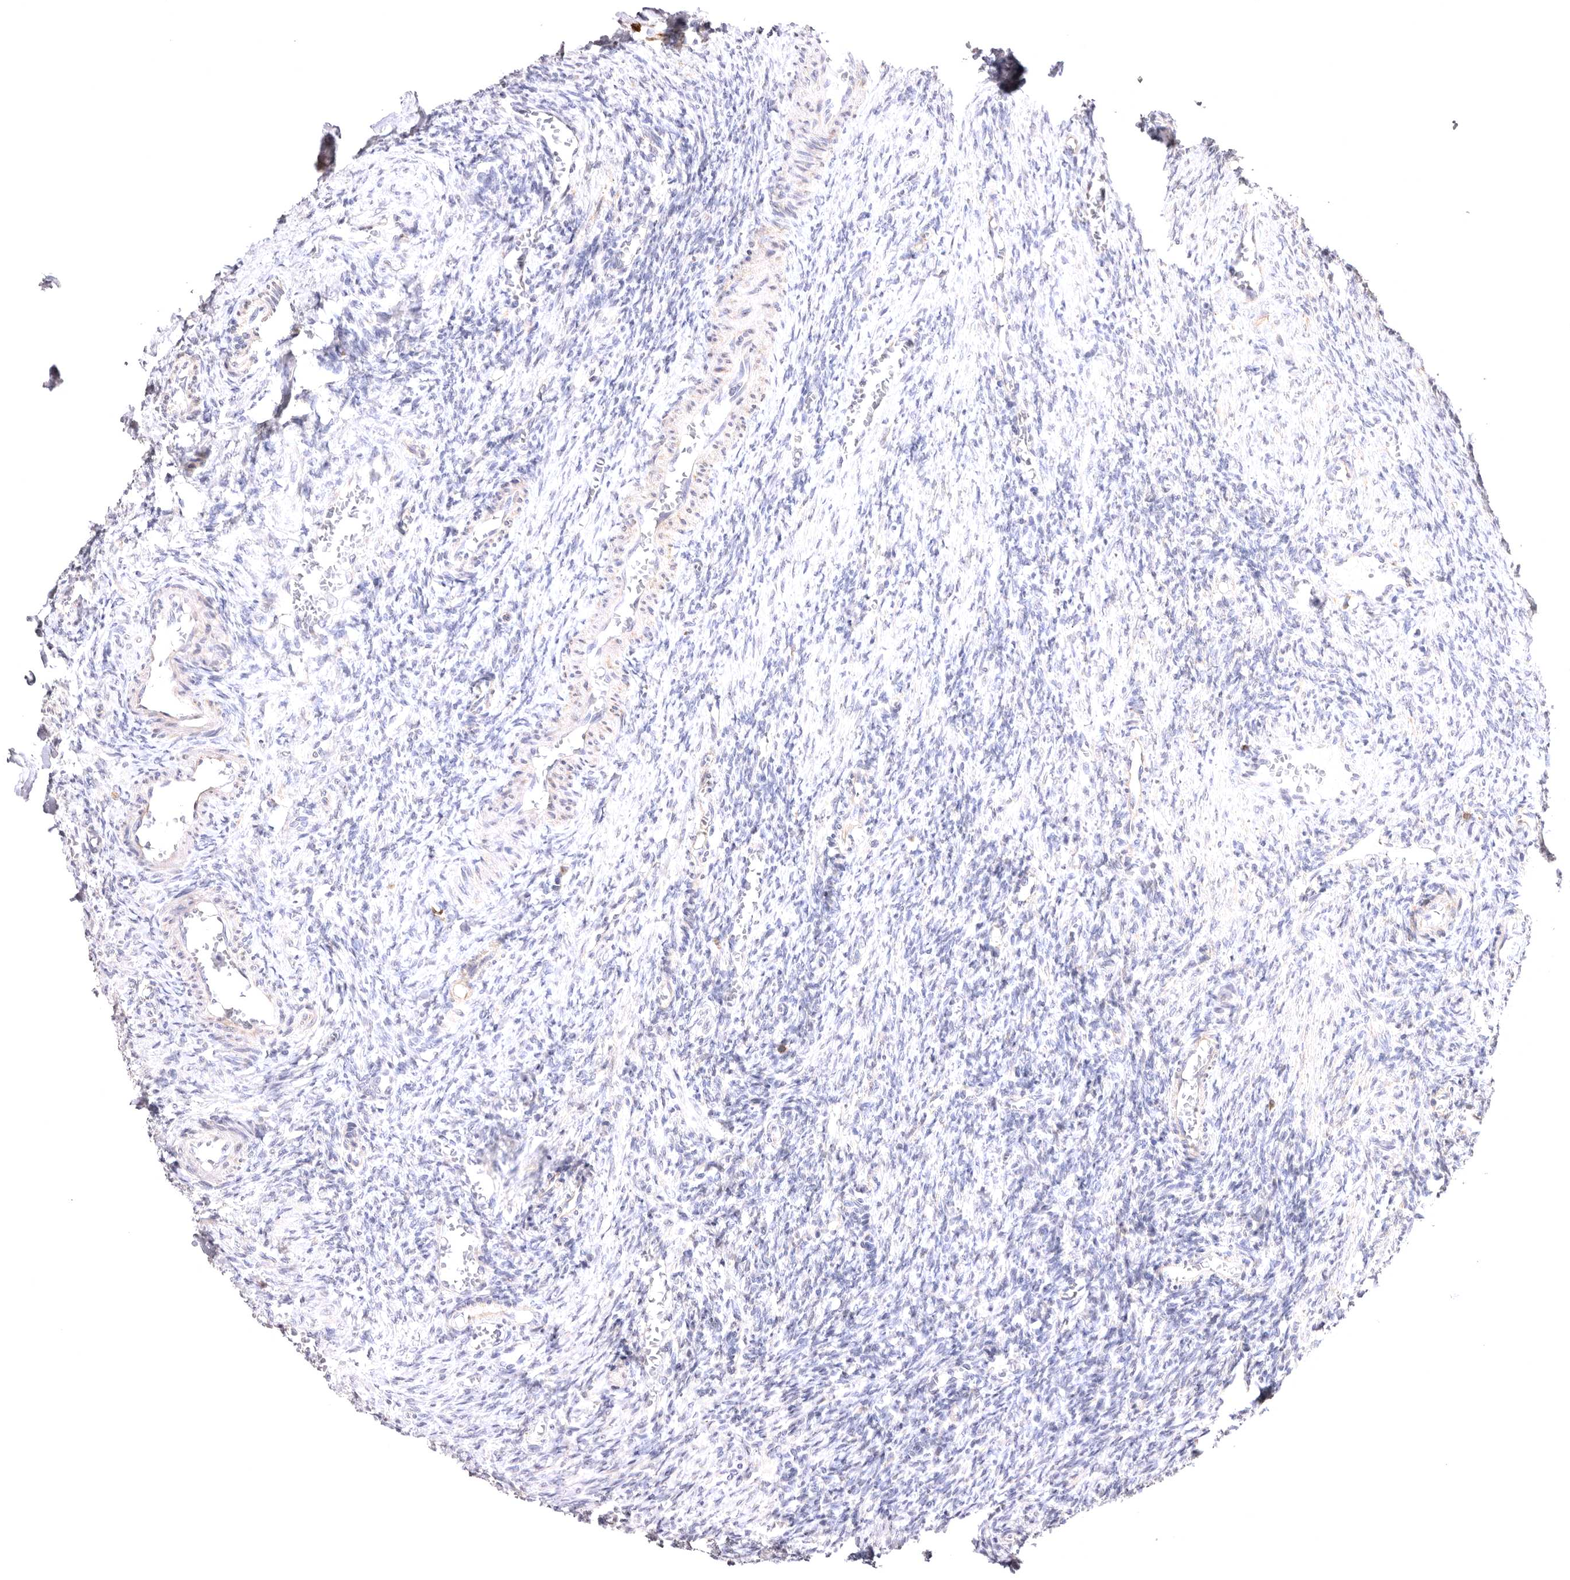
{"staining": {"intensity": "negative", "quantity": "none", "location": "none"}, "tissue": "ovary", "cell_type": "Ovarian stroma cells", "image_type": "normal", "snomed": [{"axis": "morphology", "description": "Normal tissue, NOS"}, {"axis": "topography", "description": "Ovary"}], "caption": "IHC micrograph of unremarkable ovary: ovary stained with DAB displays no significant protein positivity in ovarian stroma cells.", "gene": "VPS45", "patient": {"sex": "female", "age": 27}}